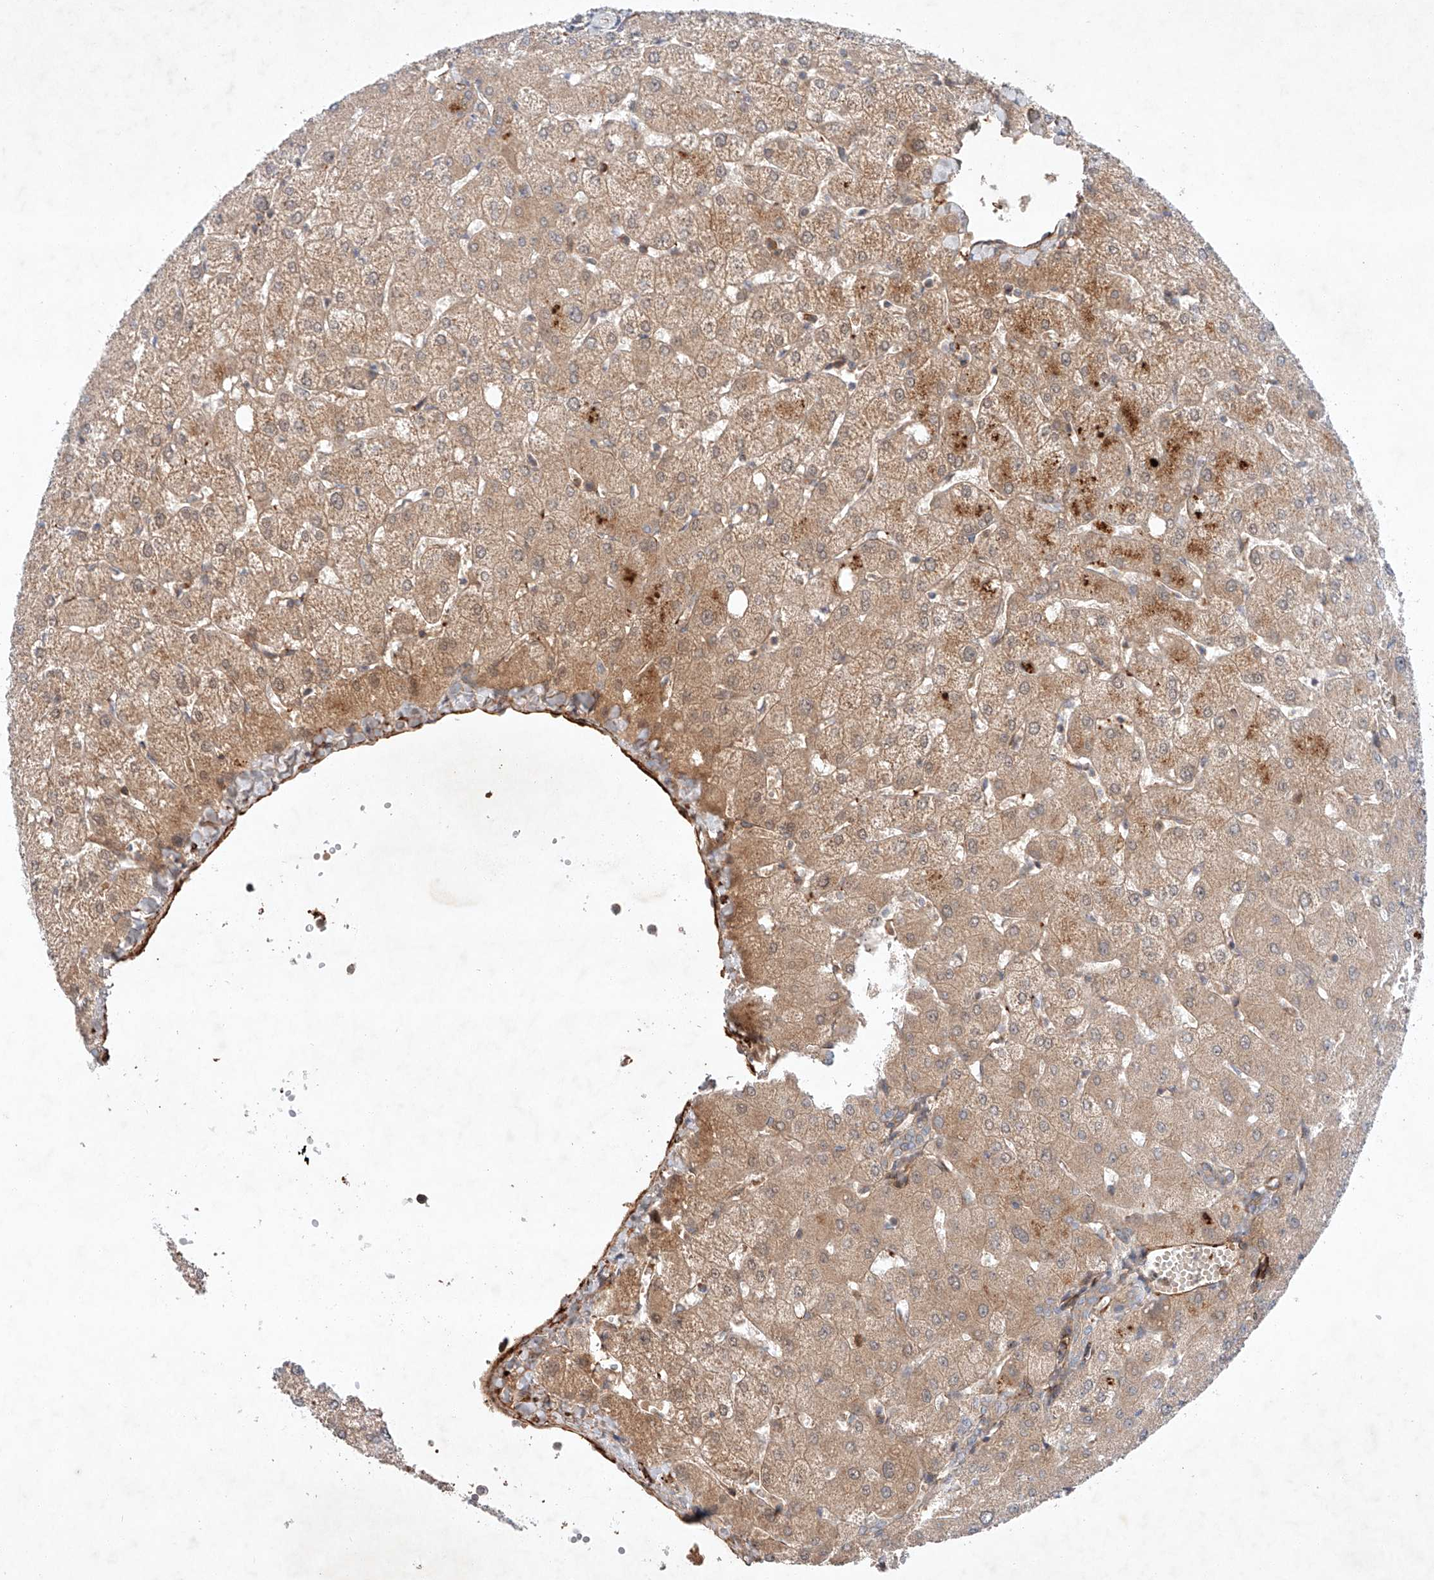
{"staining": {"intensity": "negative", "quantity": "none", "location": "none"}, "tissue": "liver", "cell_type": "Cholangiocytes", "image_type": "normal", "snomed": [{"axis": "morphology", "description": "Normal tissue, NOS"}, {"axis": "topography", "description": "Liver"}], "caption": "Image shows no protein expression in cholangiocytes of normal liver.", "gene": "ARHGAP33", "patient": {"sex": "female", "age": 54}}